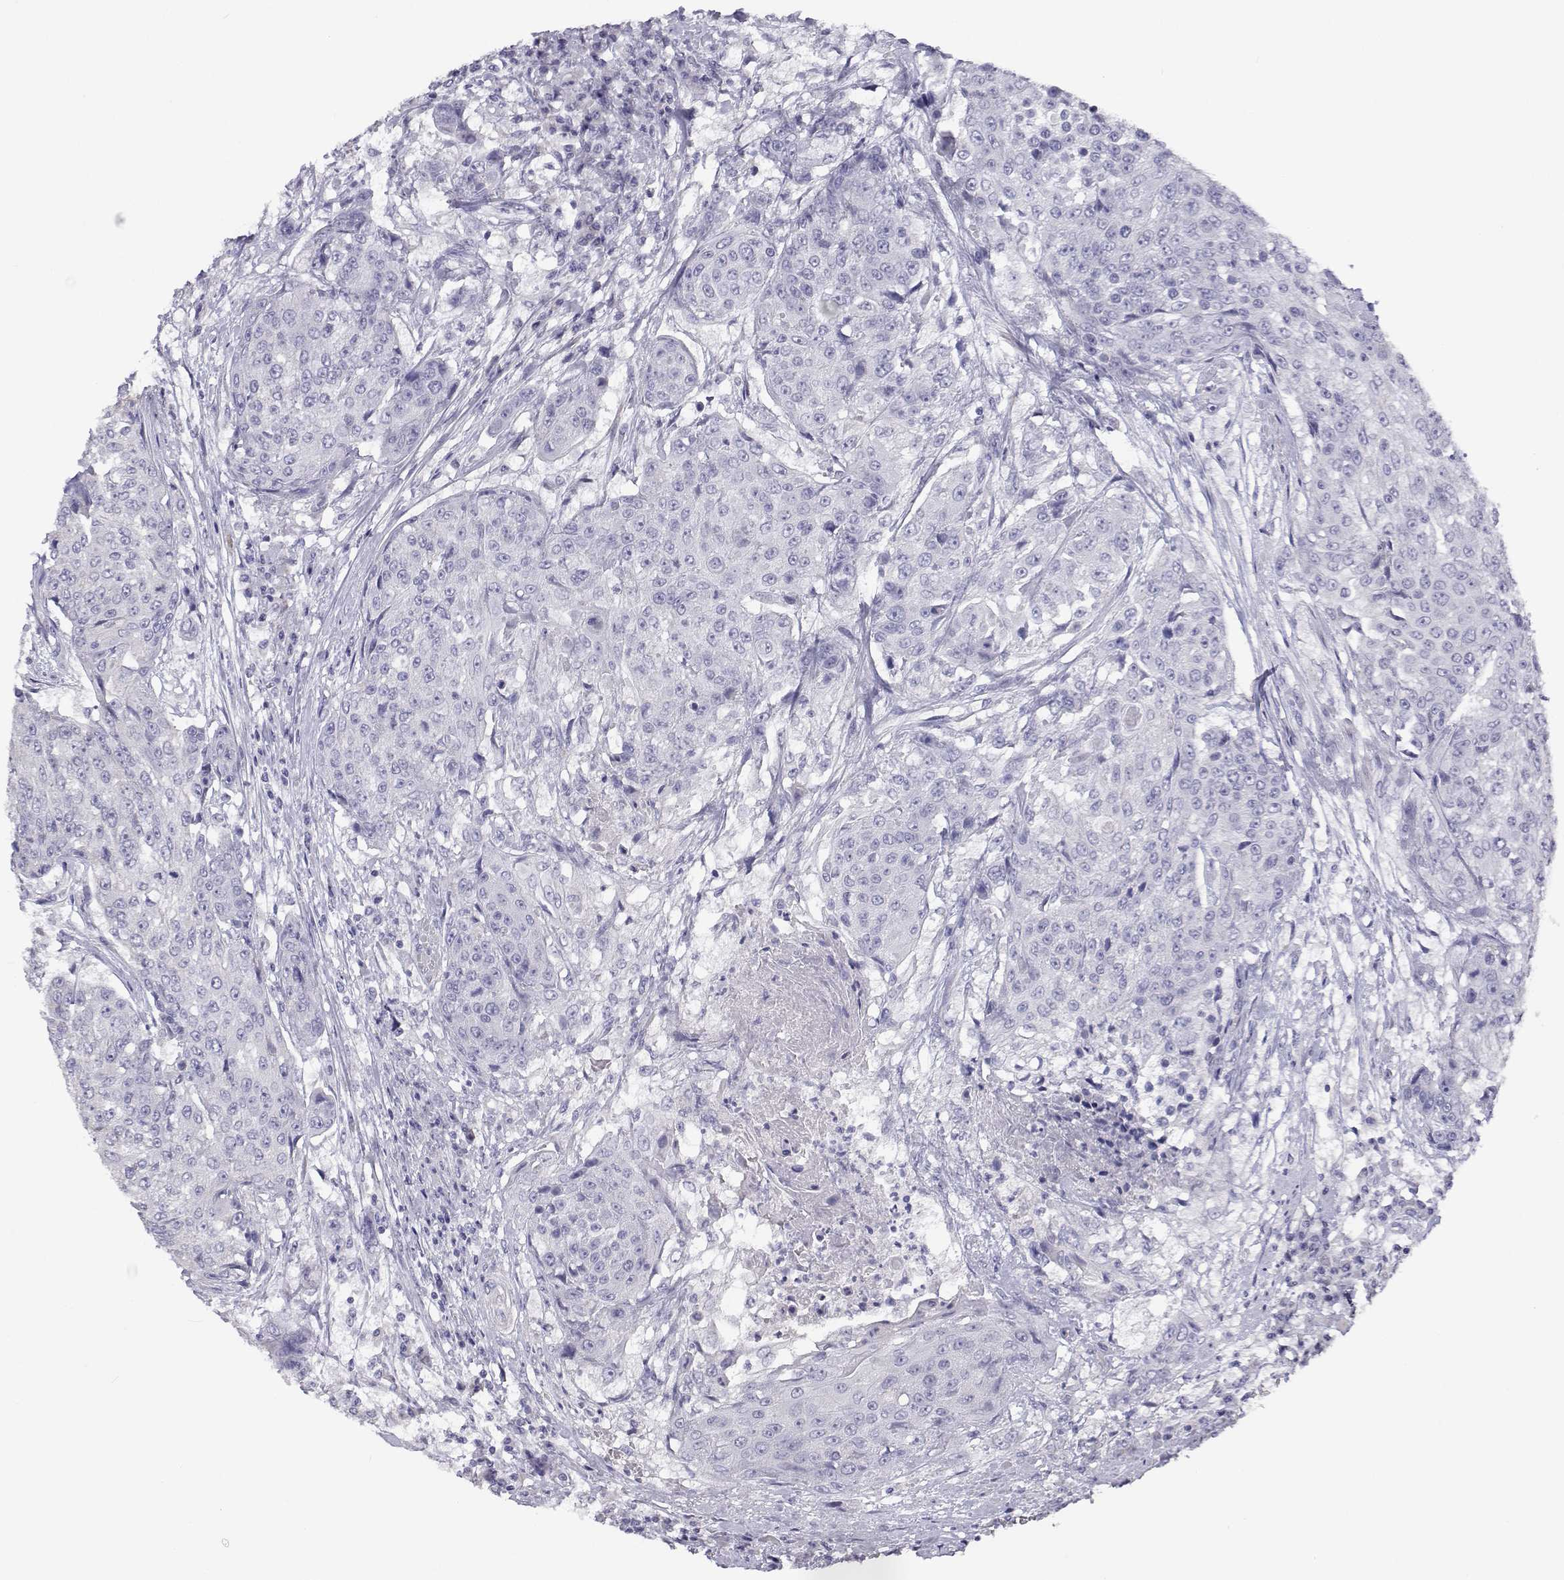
{"staining": {"intensity": "negative", "quantity": "none", "location": "none"}, "tissue": "urothelial cancer", "cell_type": "Tumor cells", "image_type": "cancer", "snomed": [{"axis": "morphology", "description": "Urothelial carcinoma, High grade"}, {"axis": "topography", "description": "Urinary bladder"}], "caption": "This histopathology image is of urothelial cancer stained with immunohistochemistry to label a protein in brown with the nuclei are counter-stained blue. There is no expression in tumor cells.", "gene": "ANKRD65", "patient": {"sex": "female", "age": 63}}